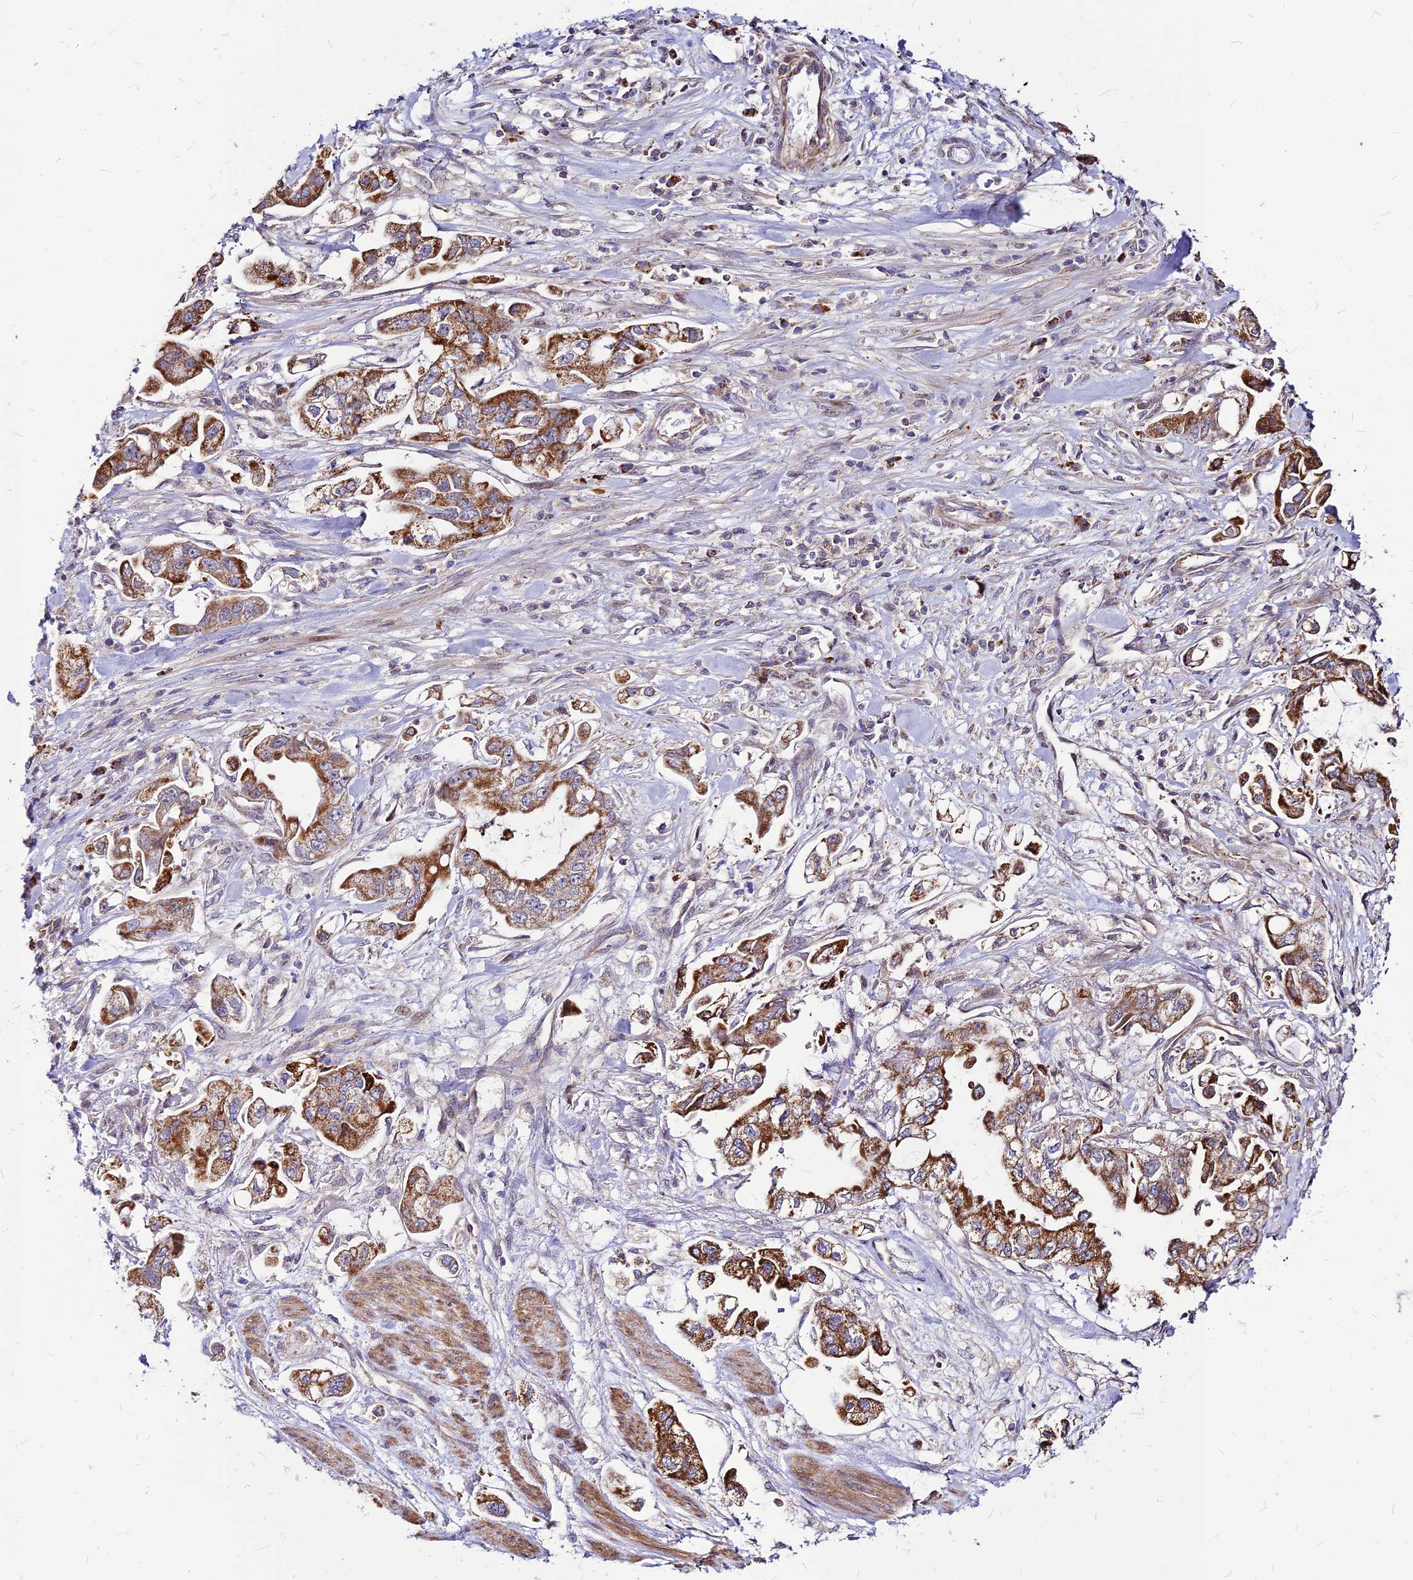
{"staining": {"intensity": "strong", "quantity": ">75%", "location": "cytoplasmic/membranous"}, "tissue": "stomach cancer", "cell_type": "Tumor cells", "image_type": "cancer", "snomed": [{"axis": "morphology", "description": "Adenocarcinoma, NOS"}, {"axis": "topography", "description": "Stomach"}], "caption": "Immunohistochemistry (IHC) histopathology image of neoplastic tissue: stomach cancer (adenocarcinoma) stained using immunohistochemistry (IHC) shows high levels of strong protein expression localized specifically in the cytoplasmic/membranous of tumor cells, appearing as a cytoplasmic/membranous brown color.", "gene": "ECI1", "patient": {"sex": "male", "age": 62}}